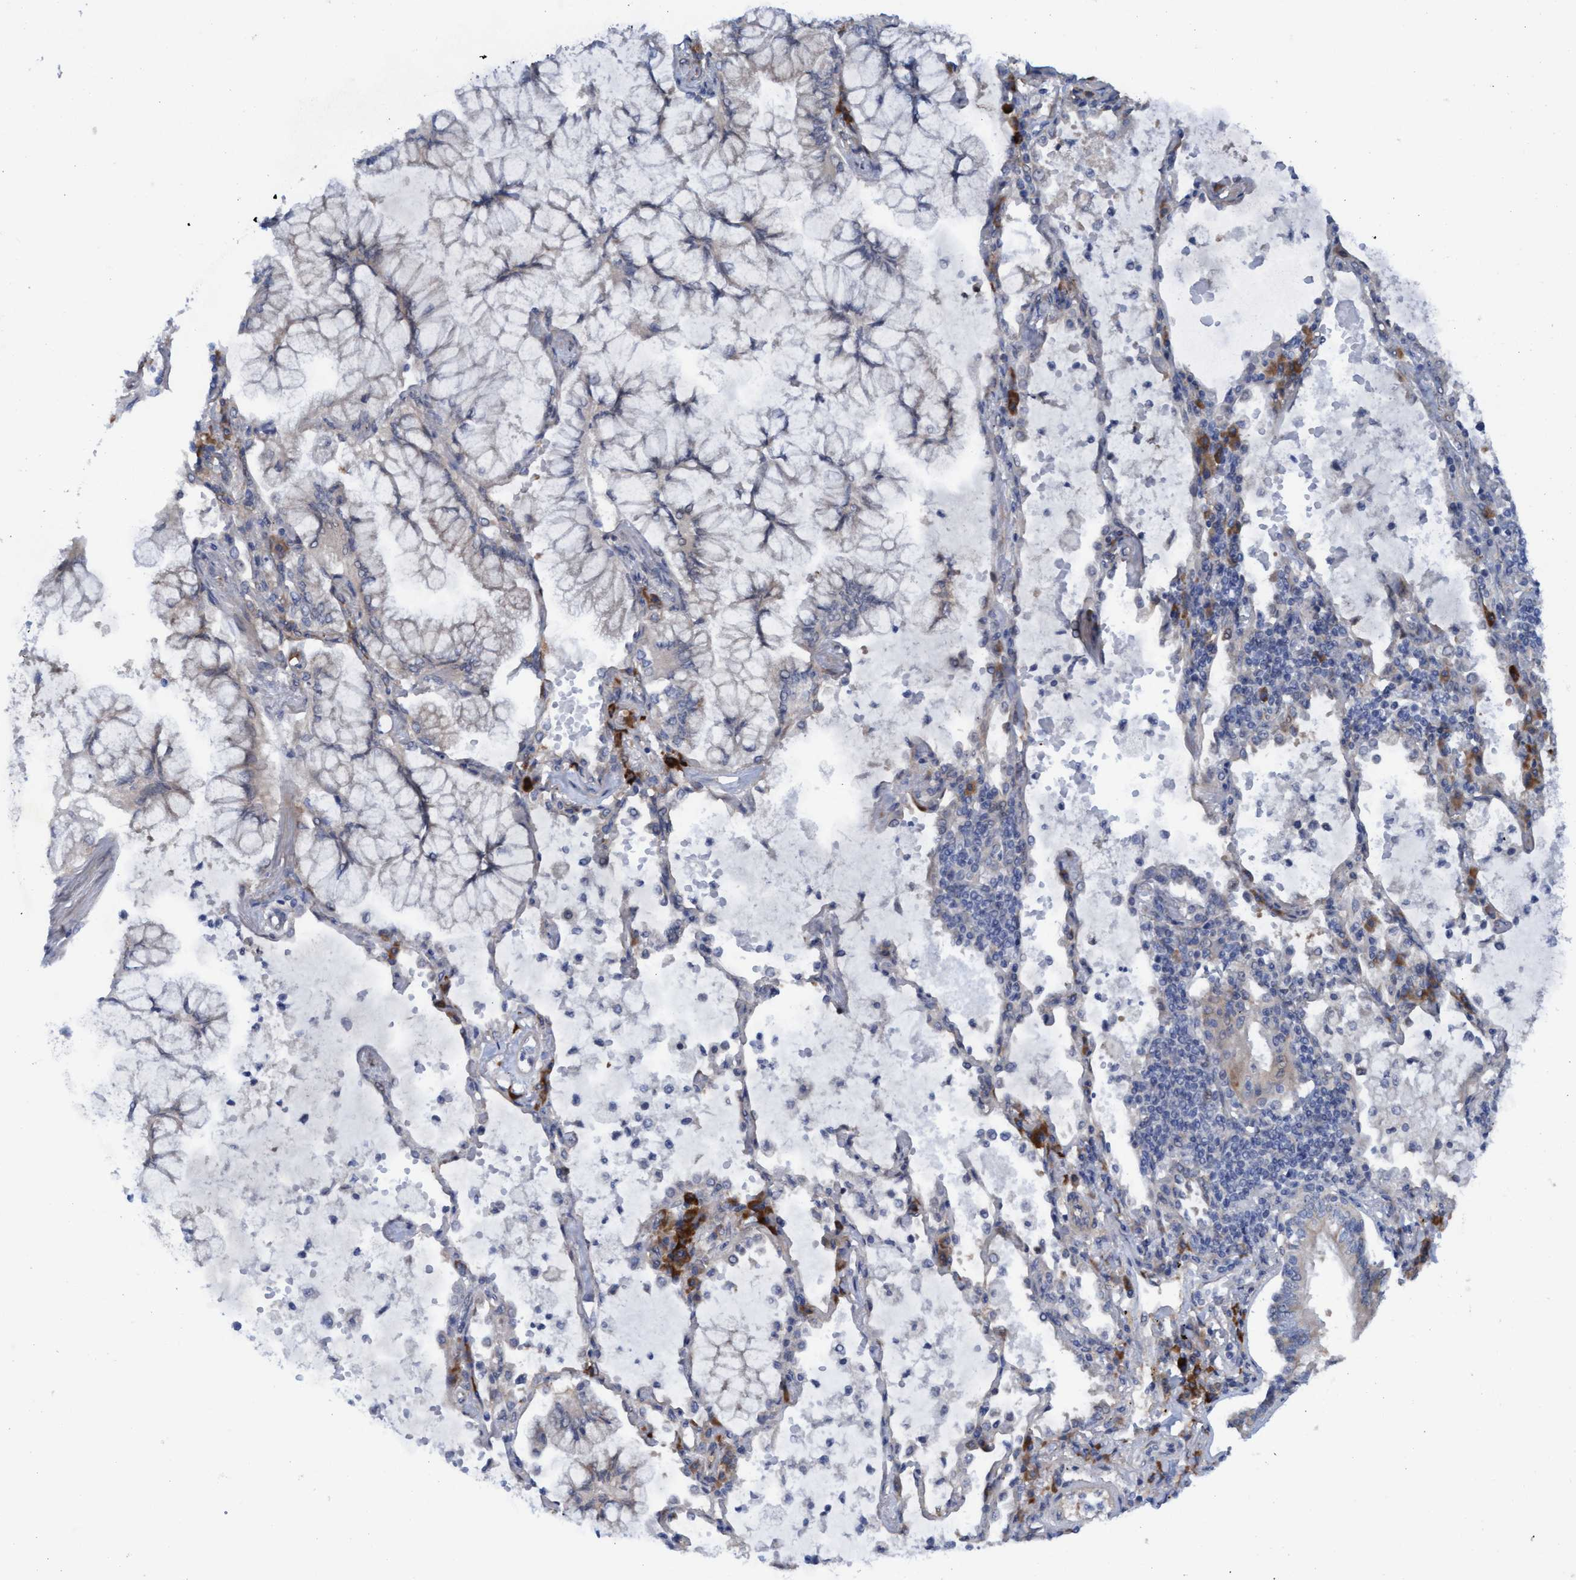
{"staining": {"intensity": "weak", "quantity": "<25%", "location": "cytoplasmic/membranous"}, "tissue": "lung cancer", "cell_type": "Tumor cells", "image_type": "cancer", "snomed": [{"axis": "morphology", "description": "Adenocarcinoma, NOS"}, {"axis": "topography", "description": "Lung"}], "caption": "A micrograph of adenocarcinoma (lung) stained for a protein reveals no brown staining in tumor cells.", "gene": "PLCD1", "patient": {"sex": "female", "age": 70}}